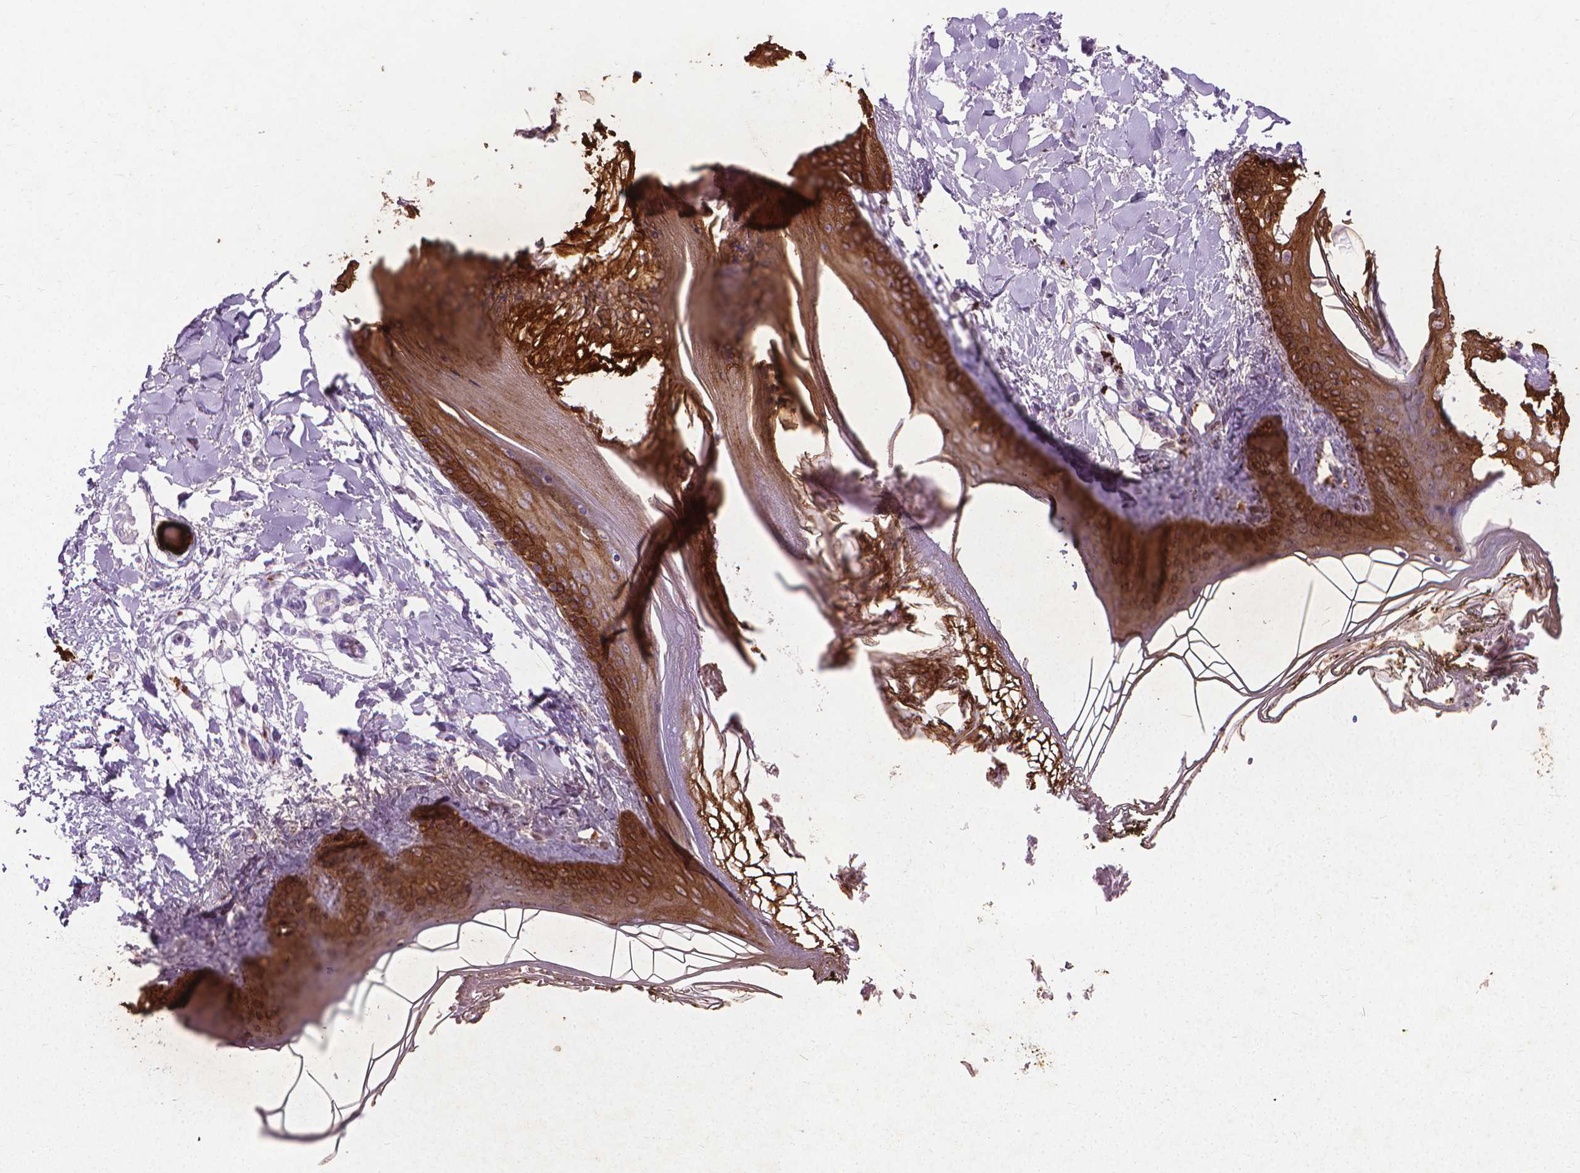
{"staining": {"intensity": "negative", "quantity": "none", "location": "none"}, "tissue": "skin", "cell_type": "Fibroblasts", "image_type": "normal", "snomed": [{"axis": "morphology", "description": "Normal tissue, NOS"}, {"axis": "topography", "description": "Skin"}], "caption": "Immunohistochemical staining of benign human skin demonstrates no significant expression in fibroblasts.", "gene": "KRT5", "patient": {"sex": "female", "age": 34}}